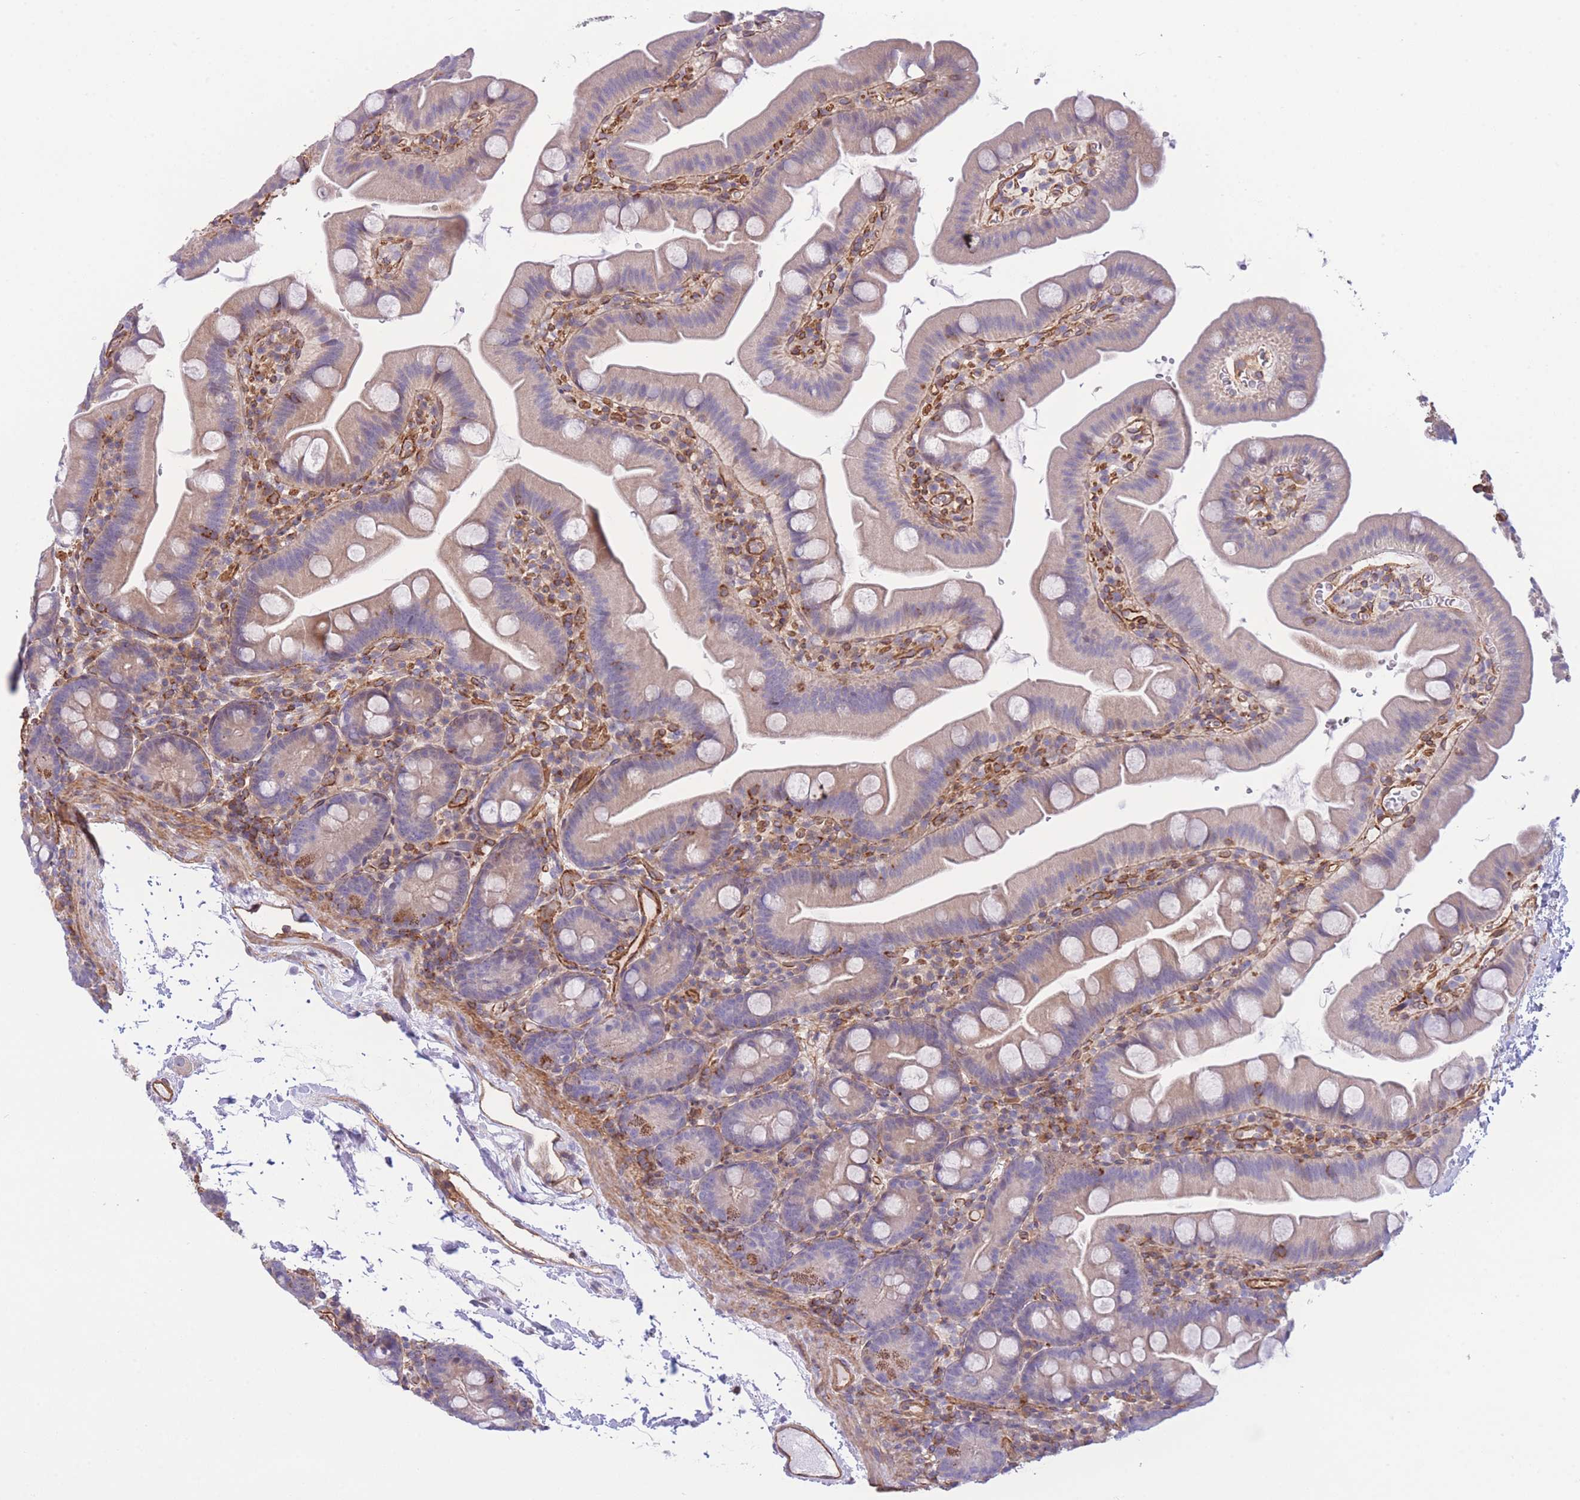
{"staining": {"intensity": "weak", "quantity": "25%-75%", "location": "cytoplasmic/membranous"}, "tissue": "small intestine", "cell_type": "Glandular cells", "image_type": "normal", "snomed": [{"axis": "morphology", "description": "Normal tissue, NOS"}, {"axis": "topography", "description": "Small intestine"}], "caption": "Small intestine stained with IHC displays weak cytoplasmic/membranous staining in approximately 25%-75% of glandular cells. The staining was performed using DAB (3,3'-diaminobenzidine) to visualize the protein expression in brown, while the nuclei were stained in blue with hematoxylin (Magnification: 20x).", "gene": "CDC25B", "patient": {"sex": "female", "age": 68}}